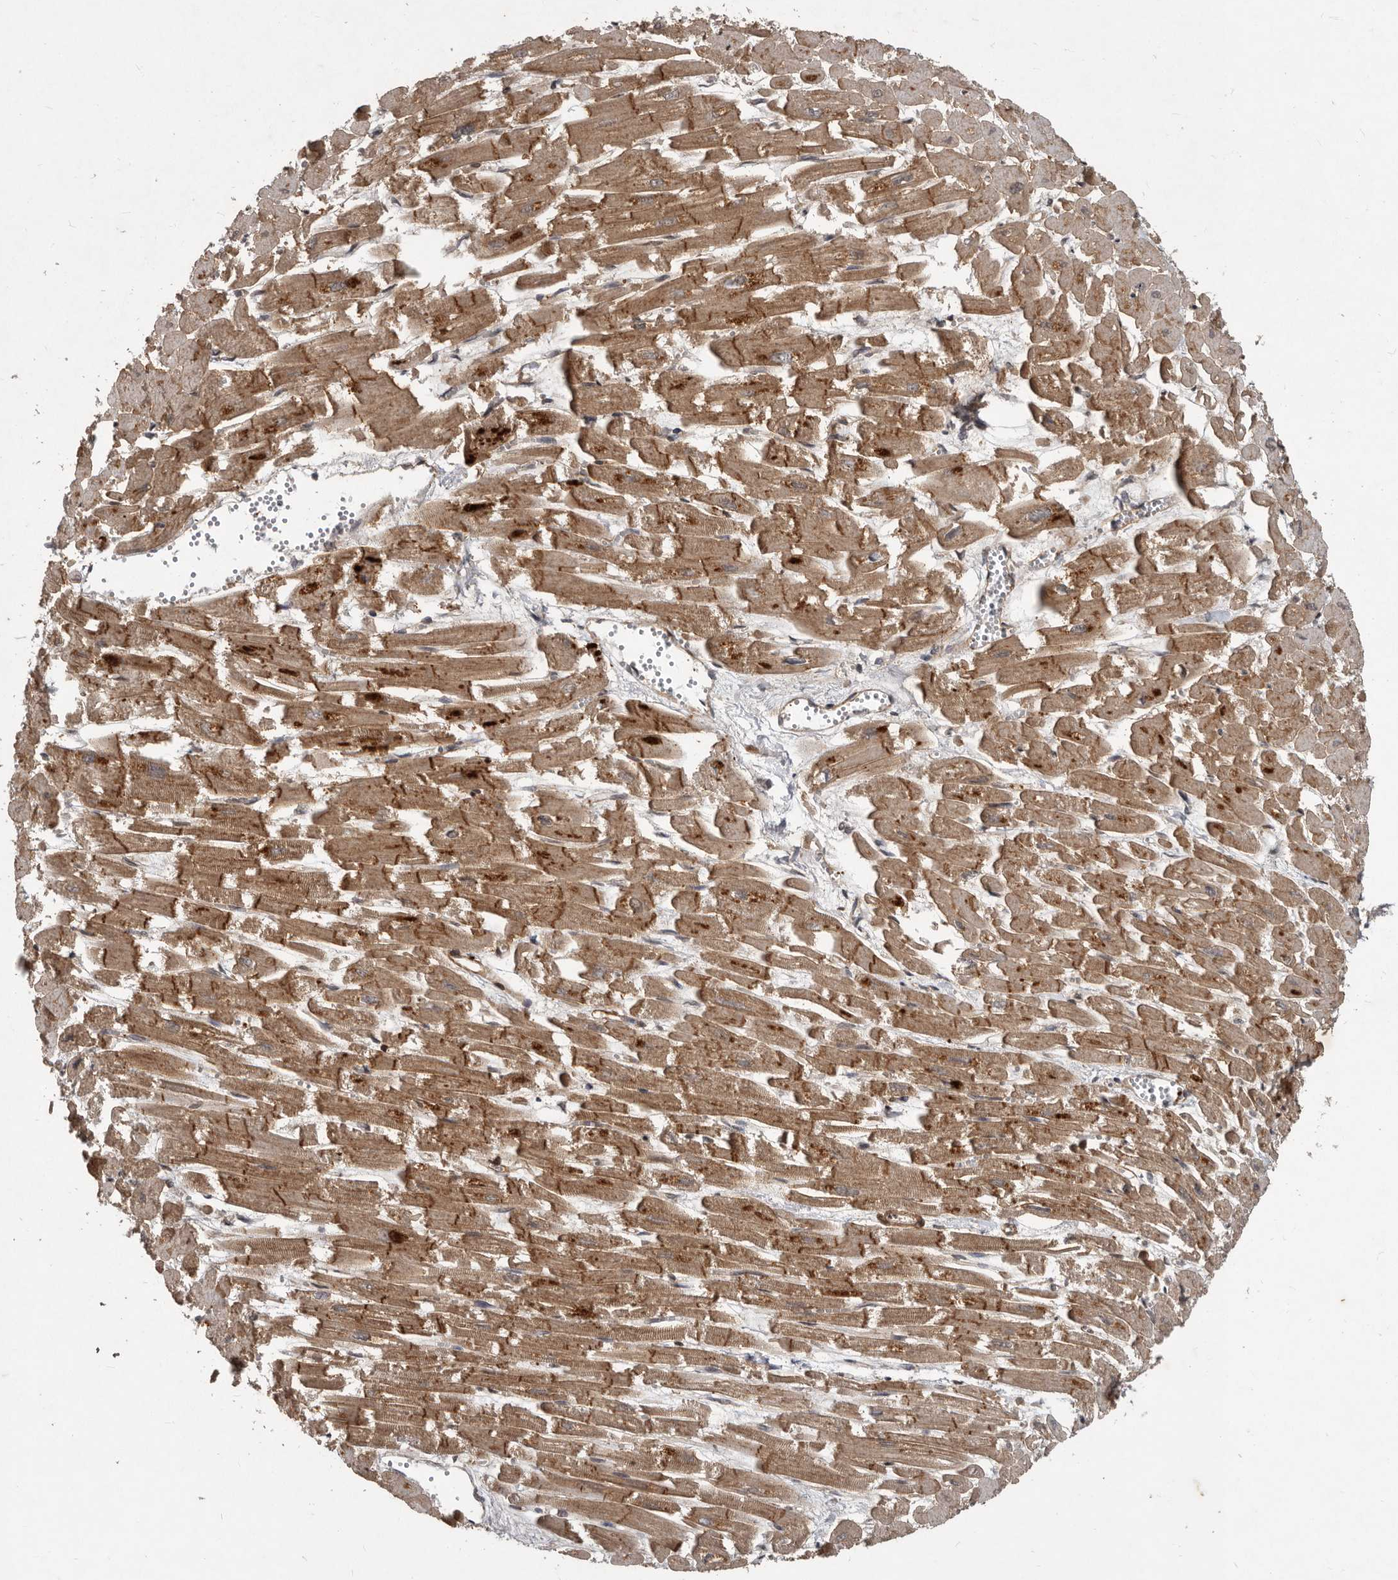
{"staining": {"intensity": "moderate", "quantity": "25%-75%", "location": "cytoplasmic/membranous"}, "tissue": "heart muscle", "cell_type": "Cardiomyocytes", "image_type": "normal", "snomed": [{"axis": "morphology", "description": "Normal tissue, NOS"}, {"axis": "topography", "description": "Heart"}], "caption": "A brown stain highlights moderate cytoplasmic/membranous positivity of a protein in cardiomyocytes of normal heart muscle.", "gene": "DNAJC28", "patient": {"sex": "male", "age": 54}}